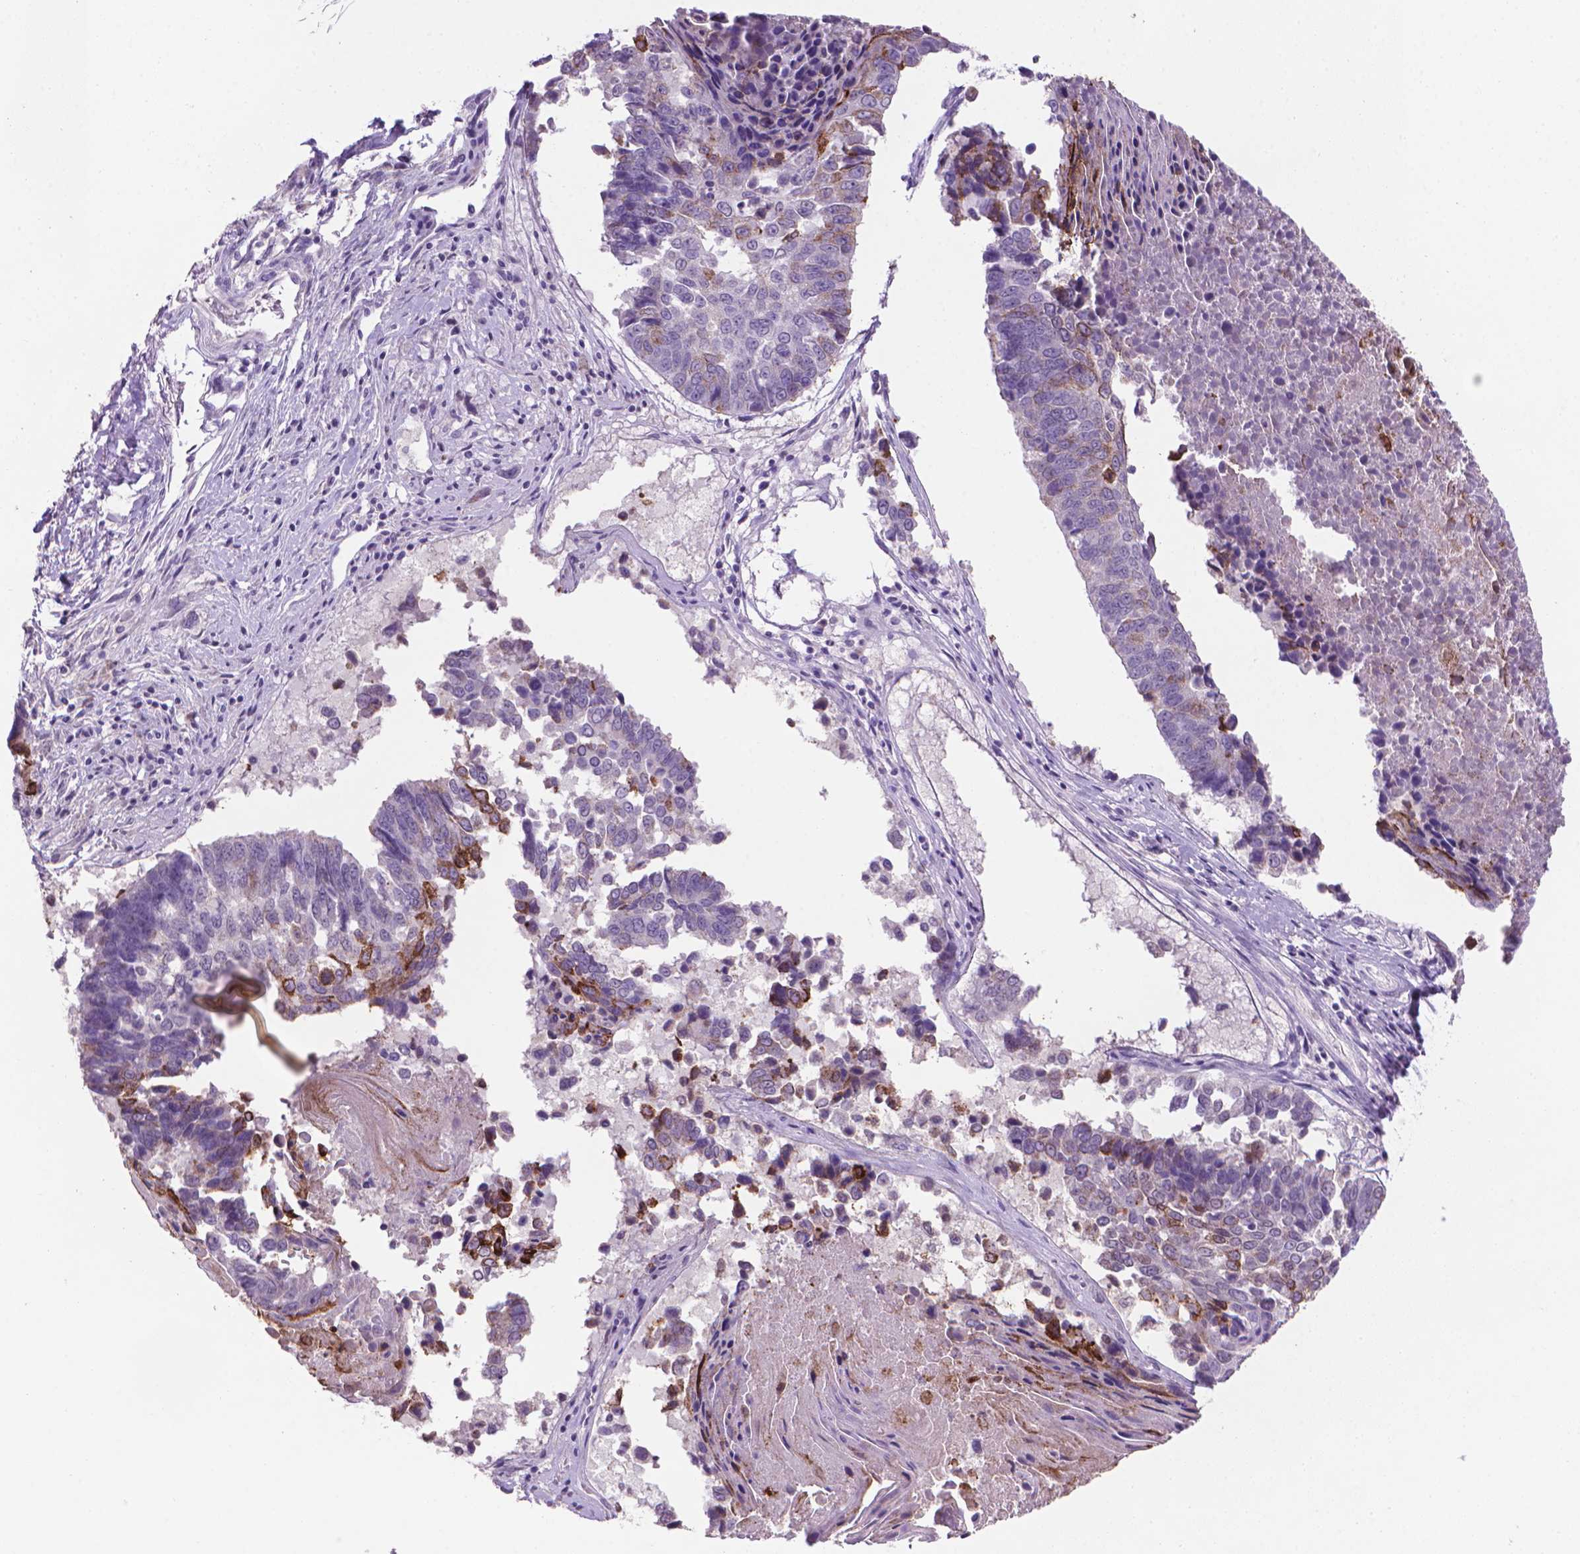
{"staining": {"intensity": "strong", "quantity": "<25%", "location": "cytoplasmic/membranous"}, "tissue": "lung cancer", "cell_type": "Tumor cells", "image_type": "cancer", "snomed": [{"axis": "morphology", "description": "Squamous cell carcinoma, NOS"}, {"axis": "topography", "description": "Lung"}], "caption": "Lung squamous cell carcinoma tissue shows strong cytoplasmic/membranous expression in about <25% of tumor cells (Stains: DAB in brown, nuclei in blue, Microscopy: brightfield microscopy at high magnification).", "gene": "MUC1", "patient": {"sex": "male", "age": 73}}